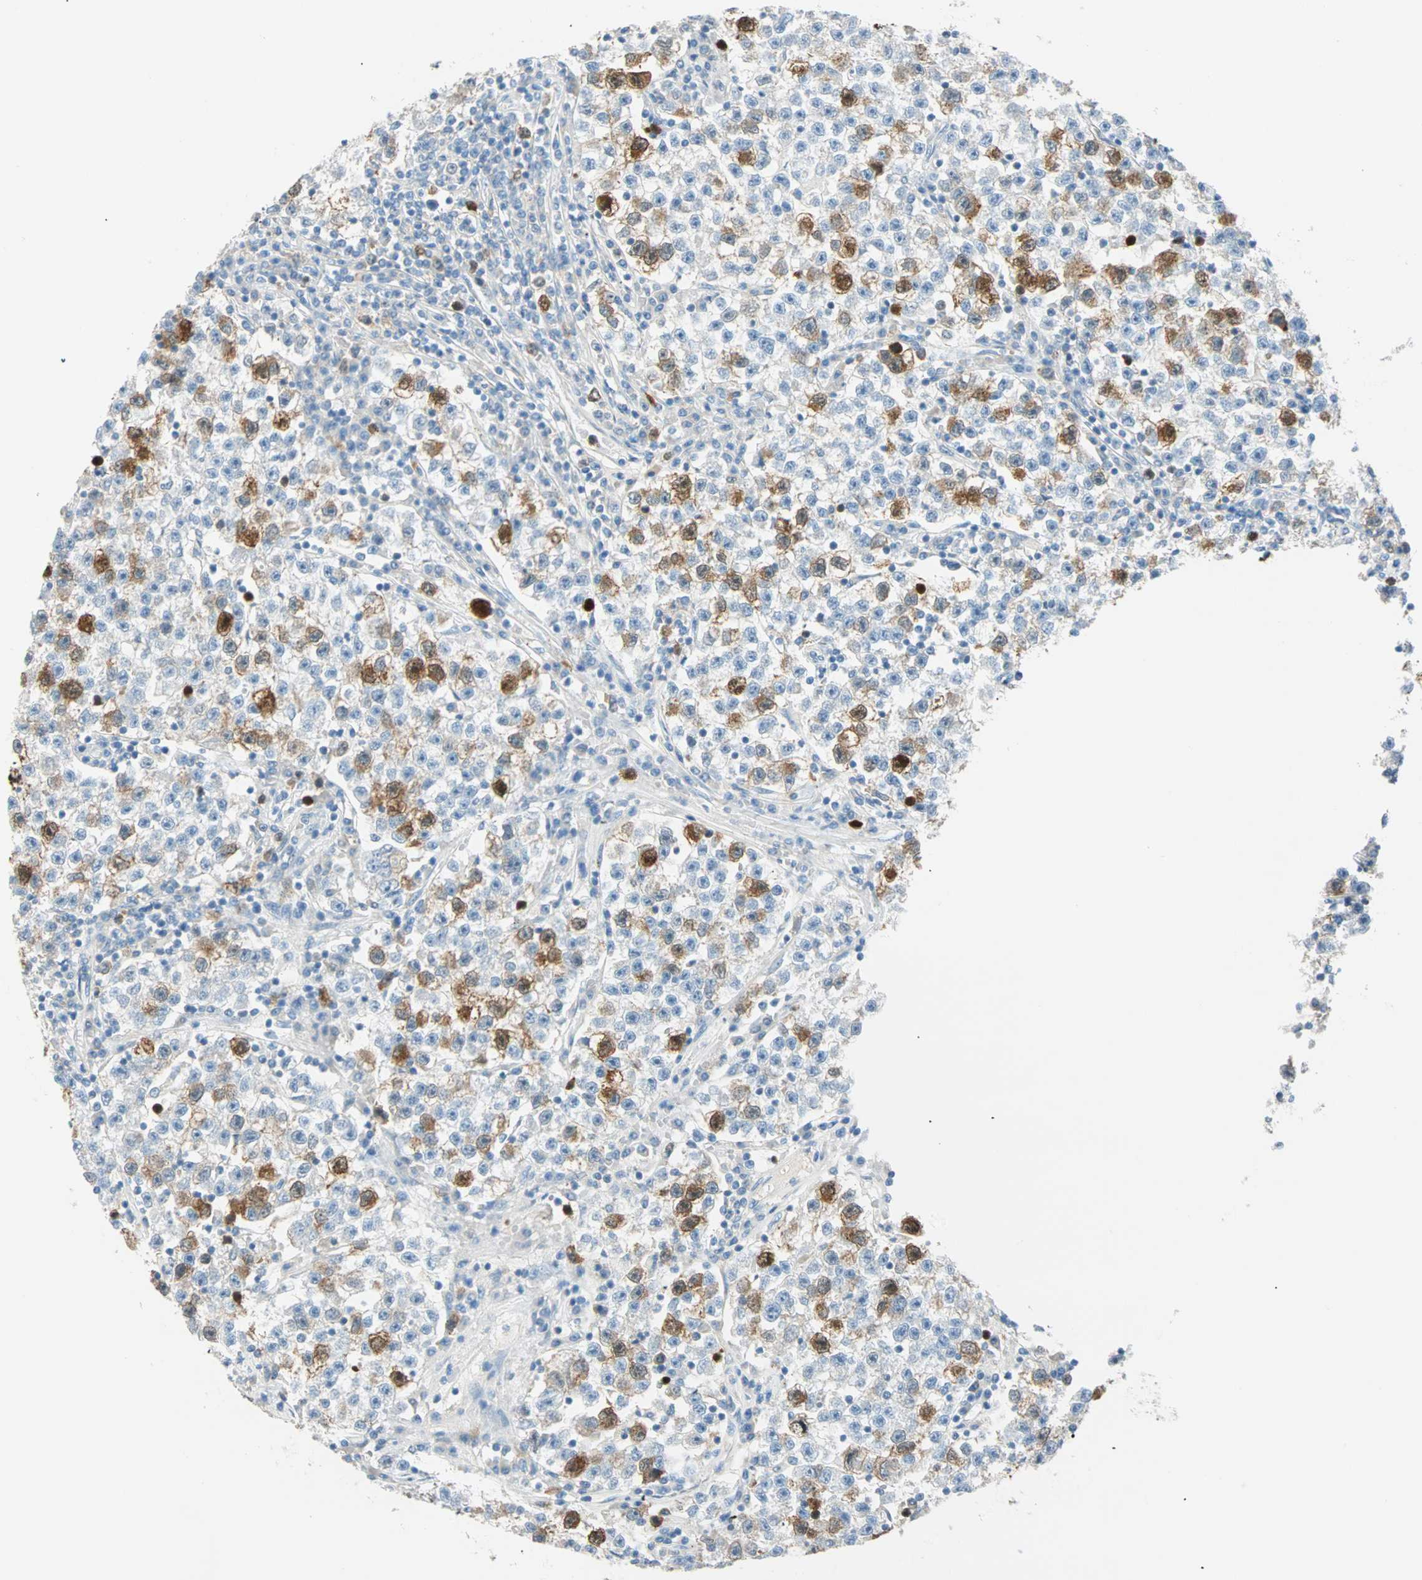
{"staining": {"intensity": "moderate", "quantity": "<25%", "location": "cytoplasmic/membranous,nuclear"}, "tissue": "testis cancer", "cell_type": "Tumor cells", "image_type": "cancer", "snomed": [{"axis": "morphology", "description": "Seminoma, NOS"}, {"axis": "topography", "description": "Testis"}], "caption": "The immunohistochemical stain shows moderate cytoplasmic/membranous and nuclear positivity in tumor cells of seminoma (testis) tissue.", "gene": "PTTG1", "patient": {"sex": "male", "age": 22}}